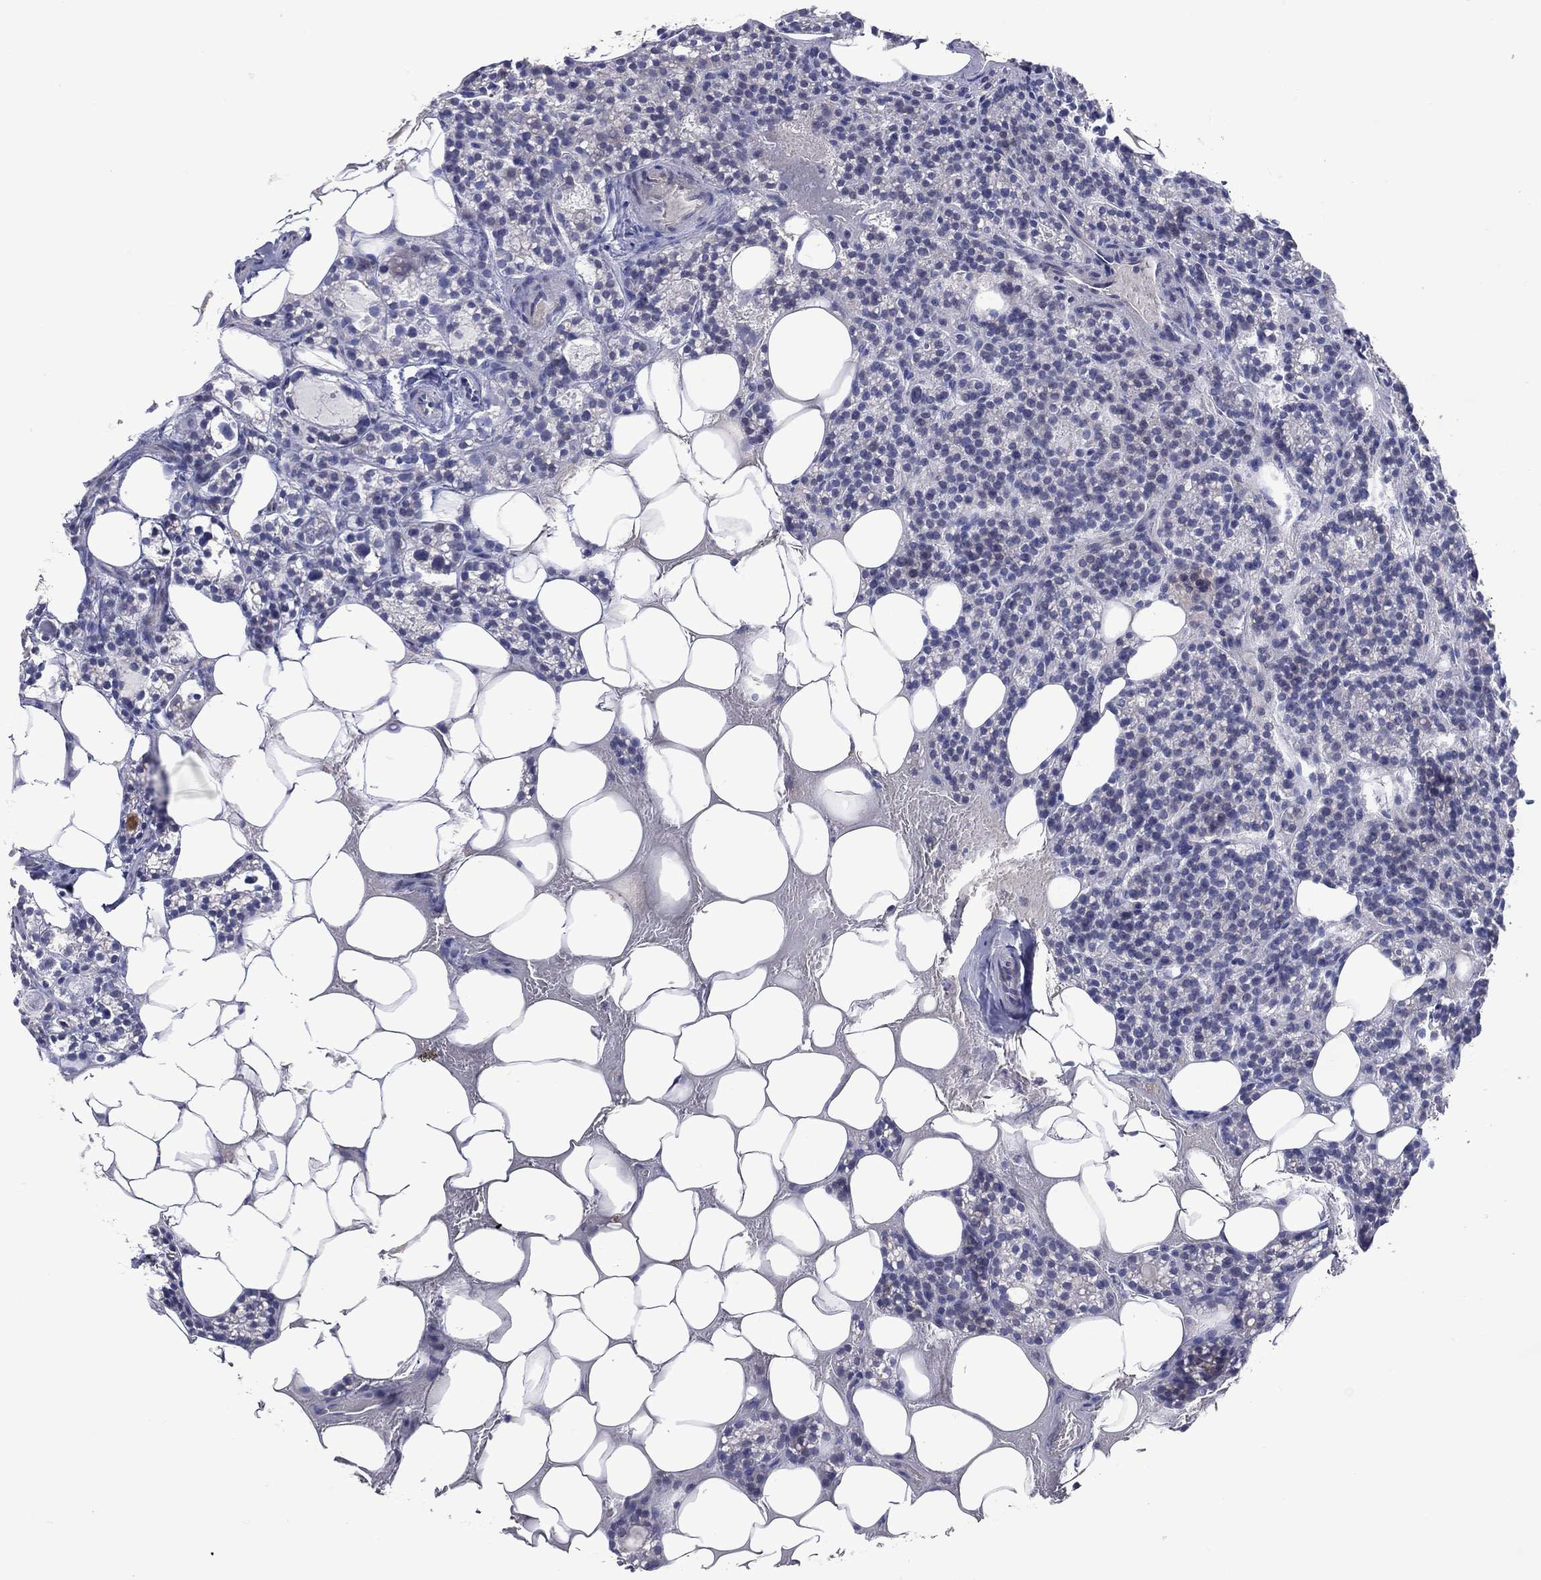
{"staining": {"intensity": "negative", "quantity": "none", "location": "none"}, "tissue": "parathyroid gland", "cell_type": "Glandular cells", "image_type": "normal", "snomed": [{"axis": "morphology", "description": "Normal tissue, NOS"}, {"axis": "topography", "description": "Parathyroid gland"}], "caption": "Immunohistochemical staining of benign parathyroid gland exhibits no significant staining in glandular cells.", "gene": "DNAH6", "patient": {"sex": "female", "age": 83}}